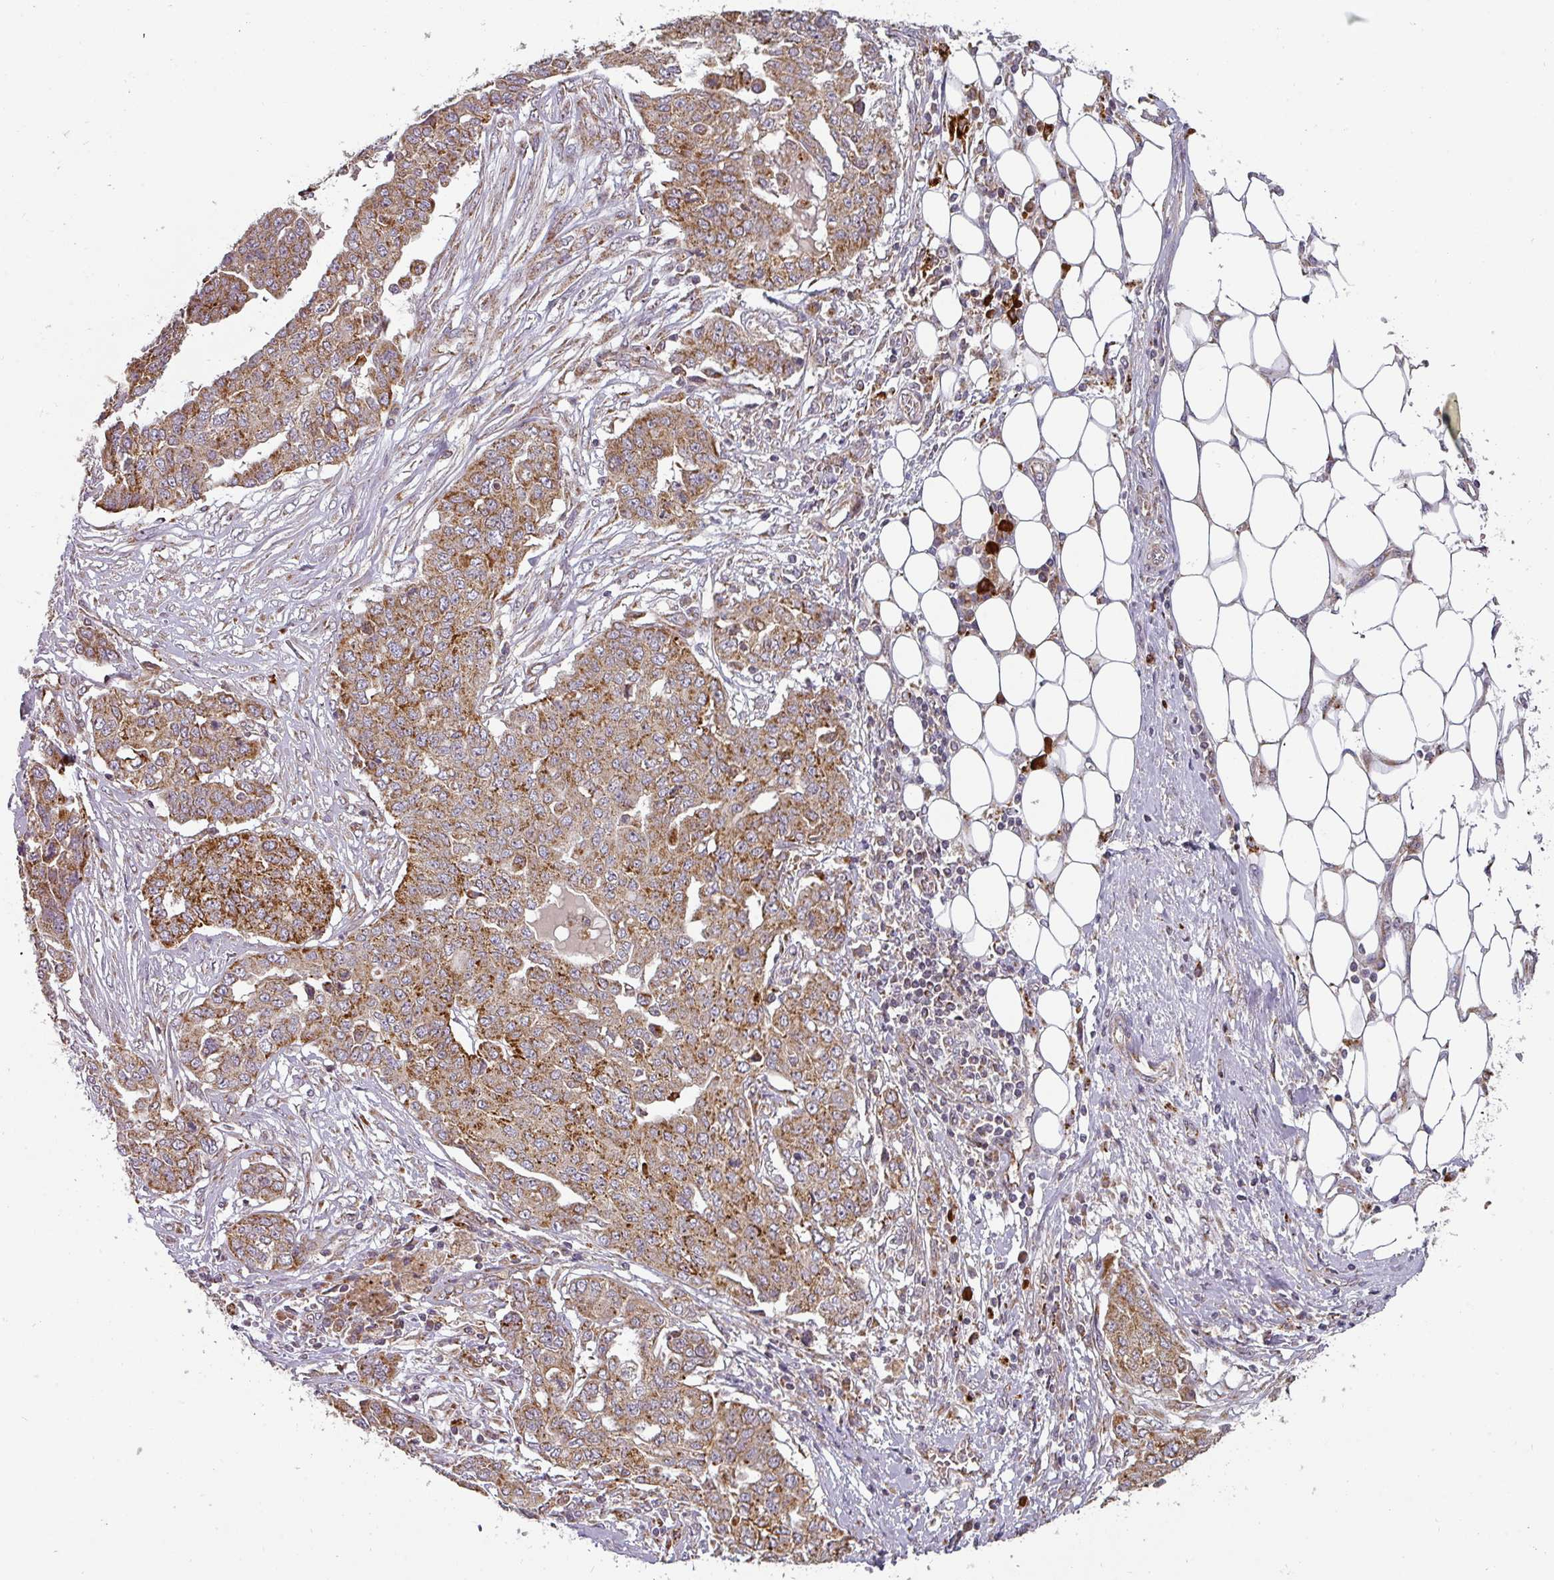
{"staining": {"intensity": "strong", "quantity": ">75%", "location": "cytoplasmic/membranous"}, "tissue": "ovarian cancer", "cell_type": "Tumor cells", "image_type": "cancer", "snomed": [{"axis": "morphology", "description": "Cystadenocarcinoma, serous, NOS"}, {"axis": "topography", "description": "Soft tissue"}, {"axis": "topography", "description": "Ovary"}], "caption": "Immunohistochemistry (IHC) histopathology image of neoplastic tissue: human serous cystadenocarcinoma (ovarian) stained using immunohistochemistry (IHC) displays high levels of strong protein expression localized specifically in the cytoplasmic/membranous of tumor cells, appearing as a cytoplasmic/membranous brown color.", "gene": "MRPS16", "patient": {"sex": "female", "age": 57}}